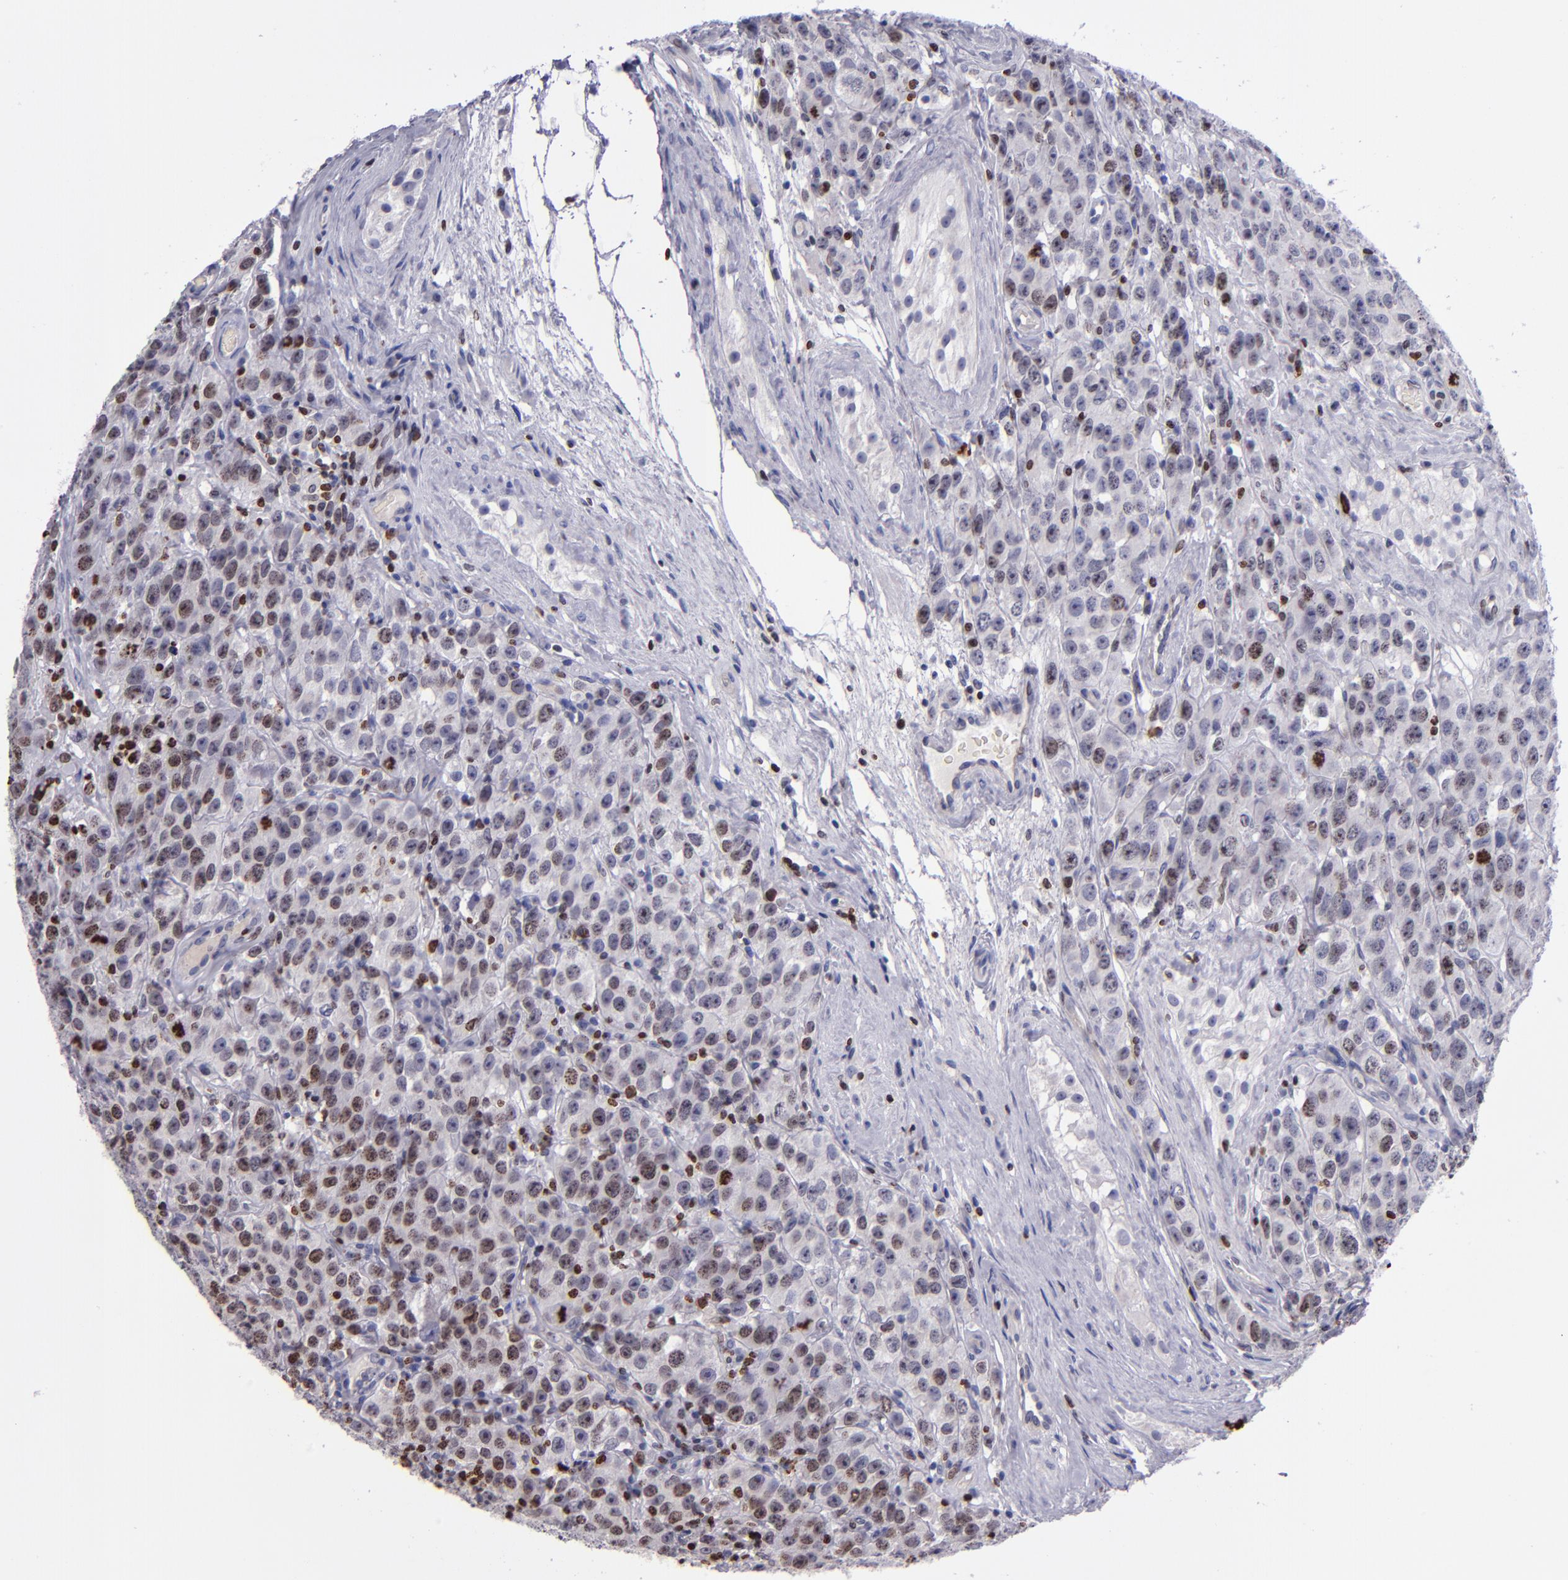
{"staining": {"intensity": "moderate", "quantity": "25%-75%", "location": "nuclear"}, "tissue": "testis cancer", "cell_type": "Tumor cells", "image_type": "cancer", "snomed": [{"axis": "morphology", "description": "Seminoma, NOS"}, {"axis": "topography", "description": "Testis"}], "caption": "Moderate nuclear protein expression is identified in approximately 25%-75% of tumor cells in seminoma (testis).", "gene": "CDKL5", "patient": {"sex": "male", "age": 52}}